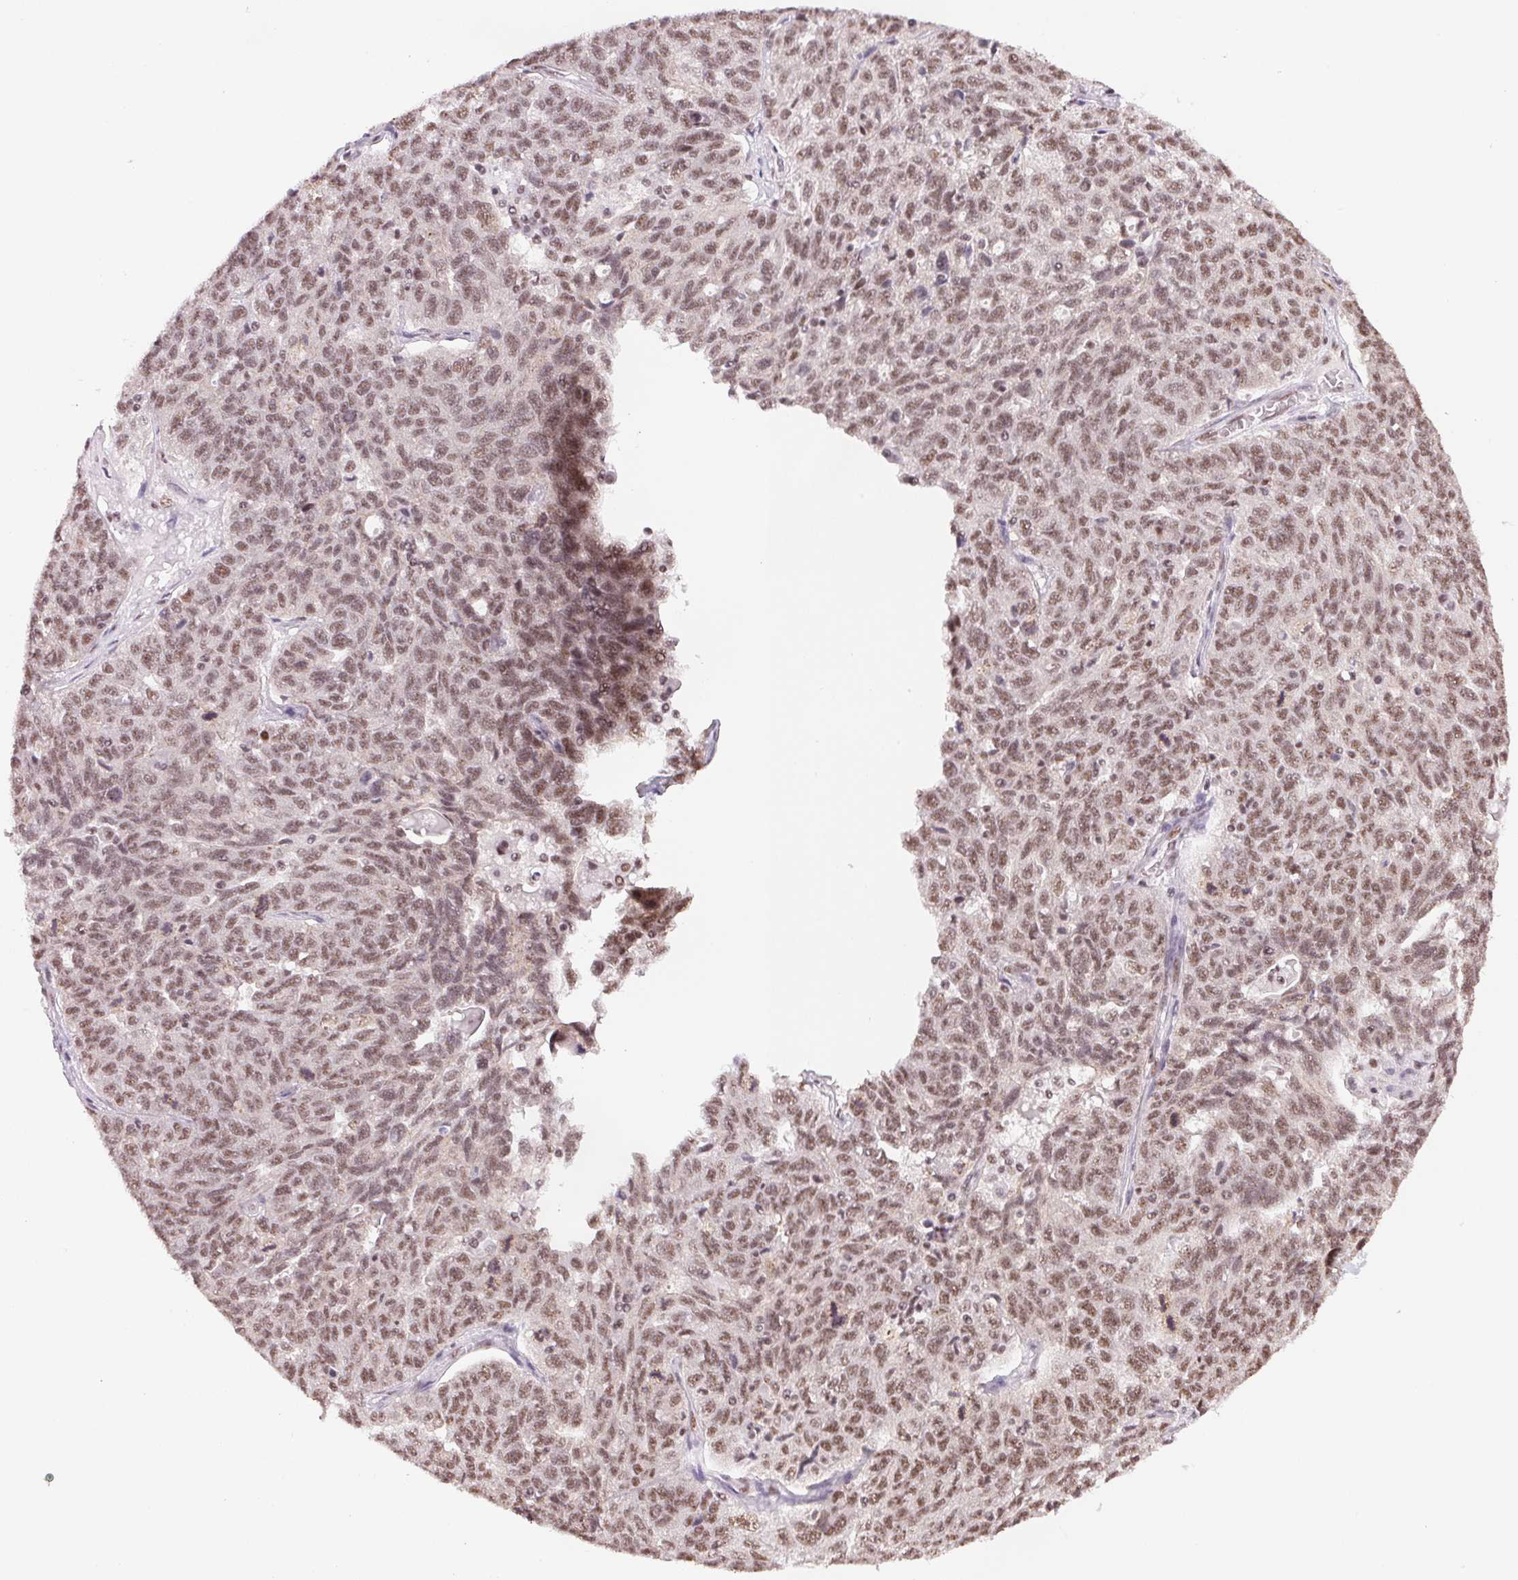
{"staining": {"intensity": "moderate", "quantity": ">75%", "location": "nuclear"}, "tissue": "ovarian cancer", "cell_type": "Tumor cells", "image_type": "cancer", "snomed": [{"axis": "morphology", "description": "Cystadenocarcinoma, serous, NOS"}, {"axis": "topography", "description": "Ovary"}], "caption": "Immunohistochemical staining of serous cystadenocarcinoma (ovarian) displays medium levels of moderate nuclear positivity in about >75% of tumor cells.", "gene": "IK", "patient": {"sex": "female", "age": 71}}